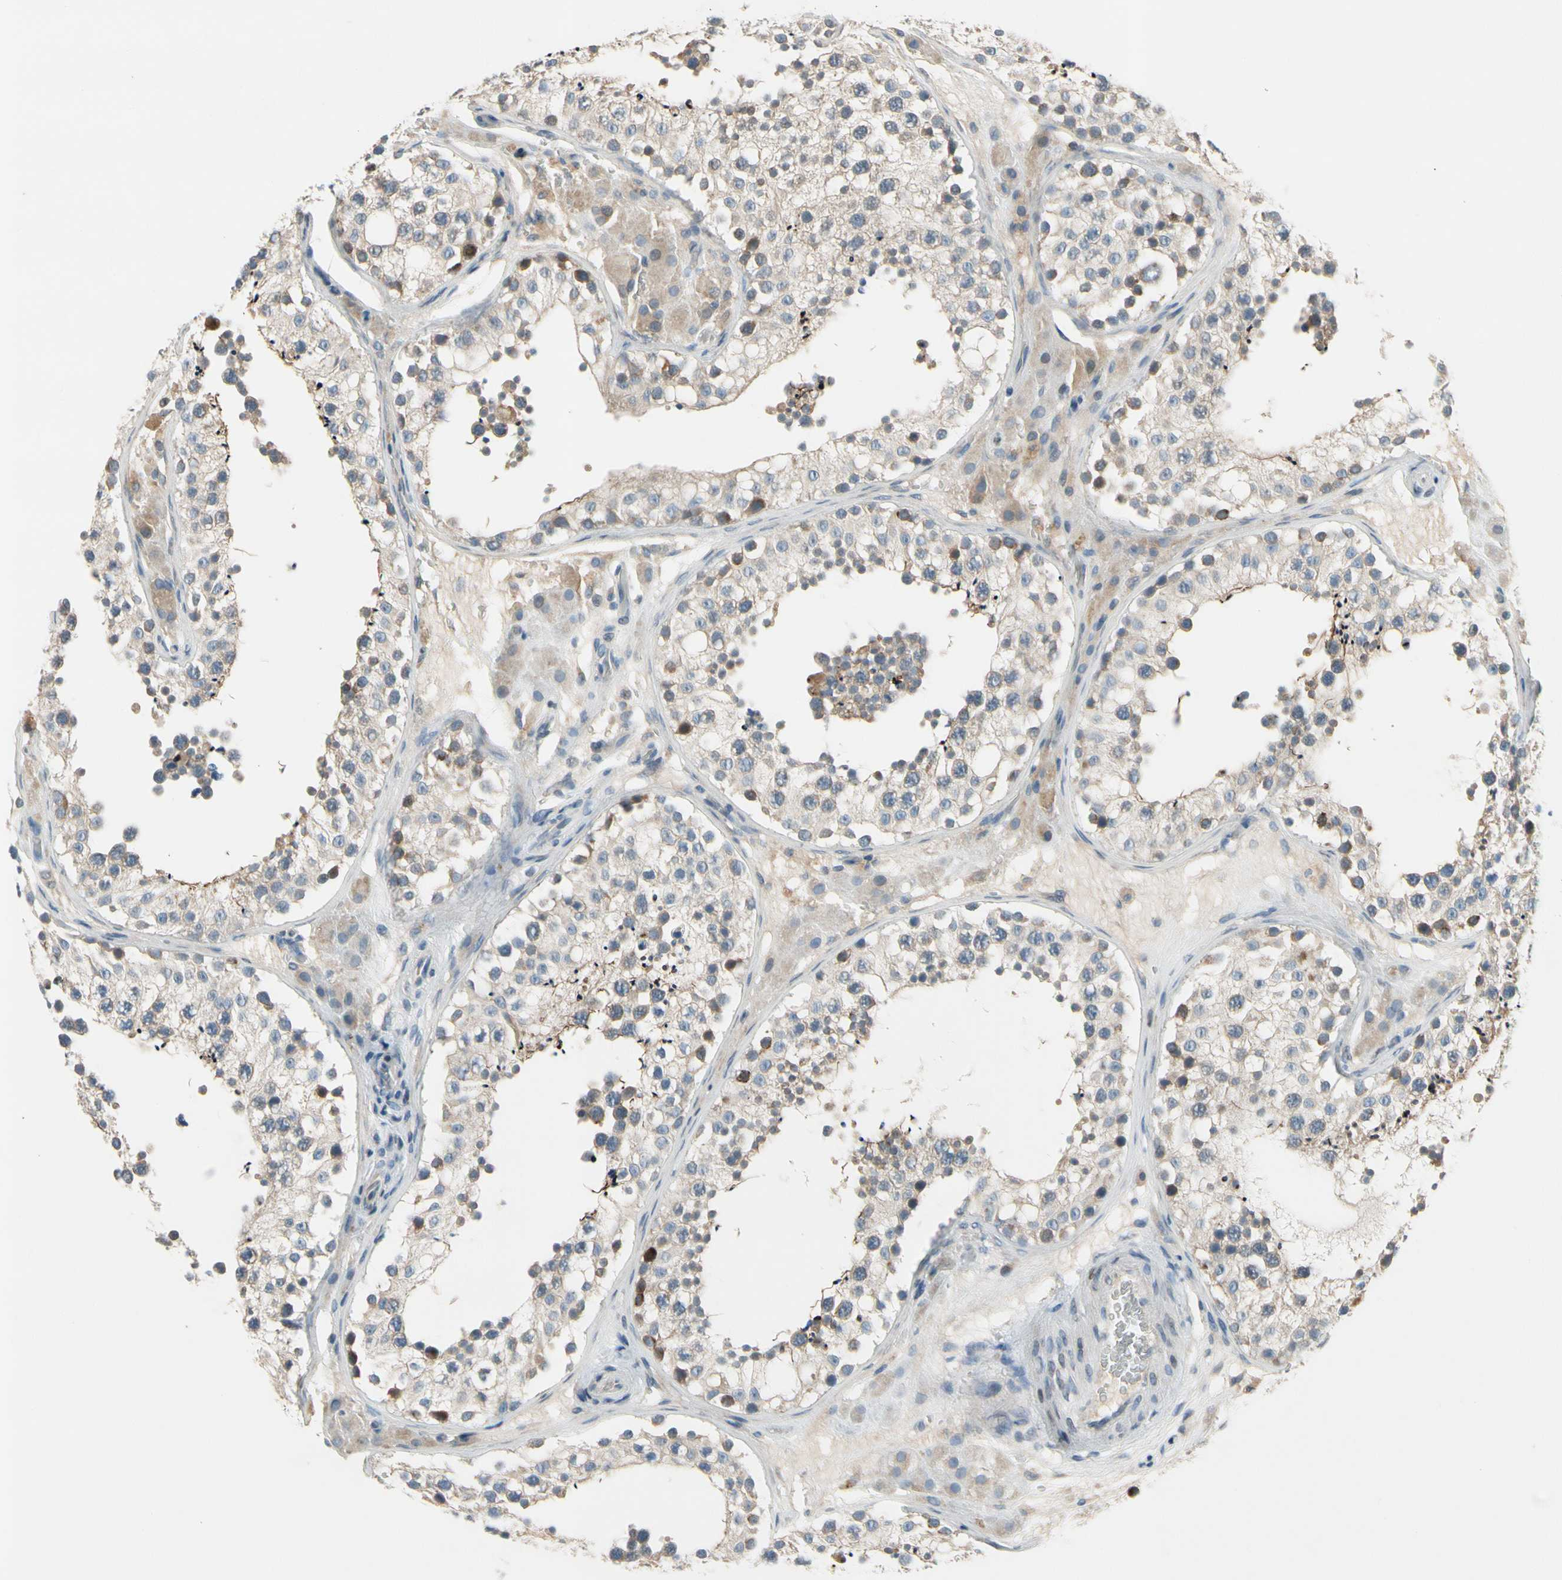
{"staining": {"intensity": "strong", "quantity": "<25%", "location": "cytoplasmic/membranous"}, "tissue": "testis", "cell_type": "Cells in seminiferous ducts", "image_type": "normal", "snomed": [{"axis": "morphology", "description": "Normal tissue, NOS"}, {"axis": "topography", "description": "Testis"}], "caption": "High-magnification brightfield microscopy of unremarkable testis stained with DAB (brown) and counterstained with hematoxylin (blue). cells in seminiferous ducts exhibit strong cytoplasmic/membranous positivity is identified in about<25% of cells. (IHC, brightfield microscopy, high magnification).", "gene": "PIP5K1B", "patient": {"sex": "male", "age": 26}}